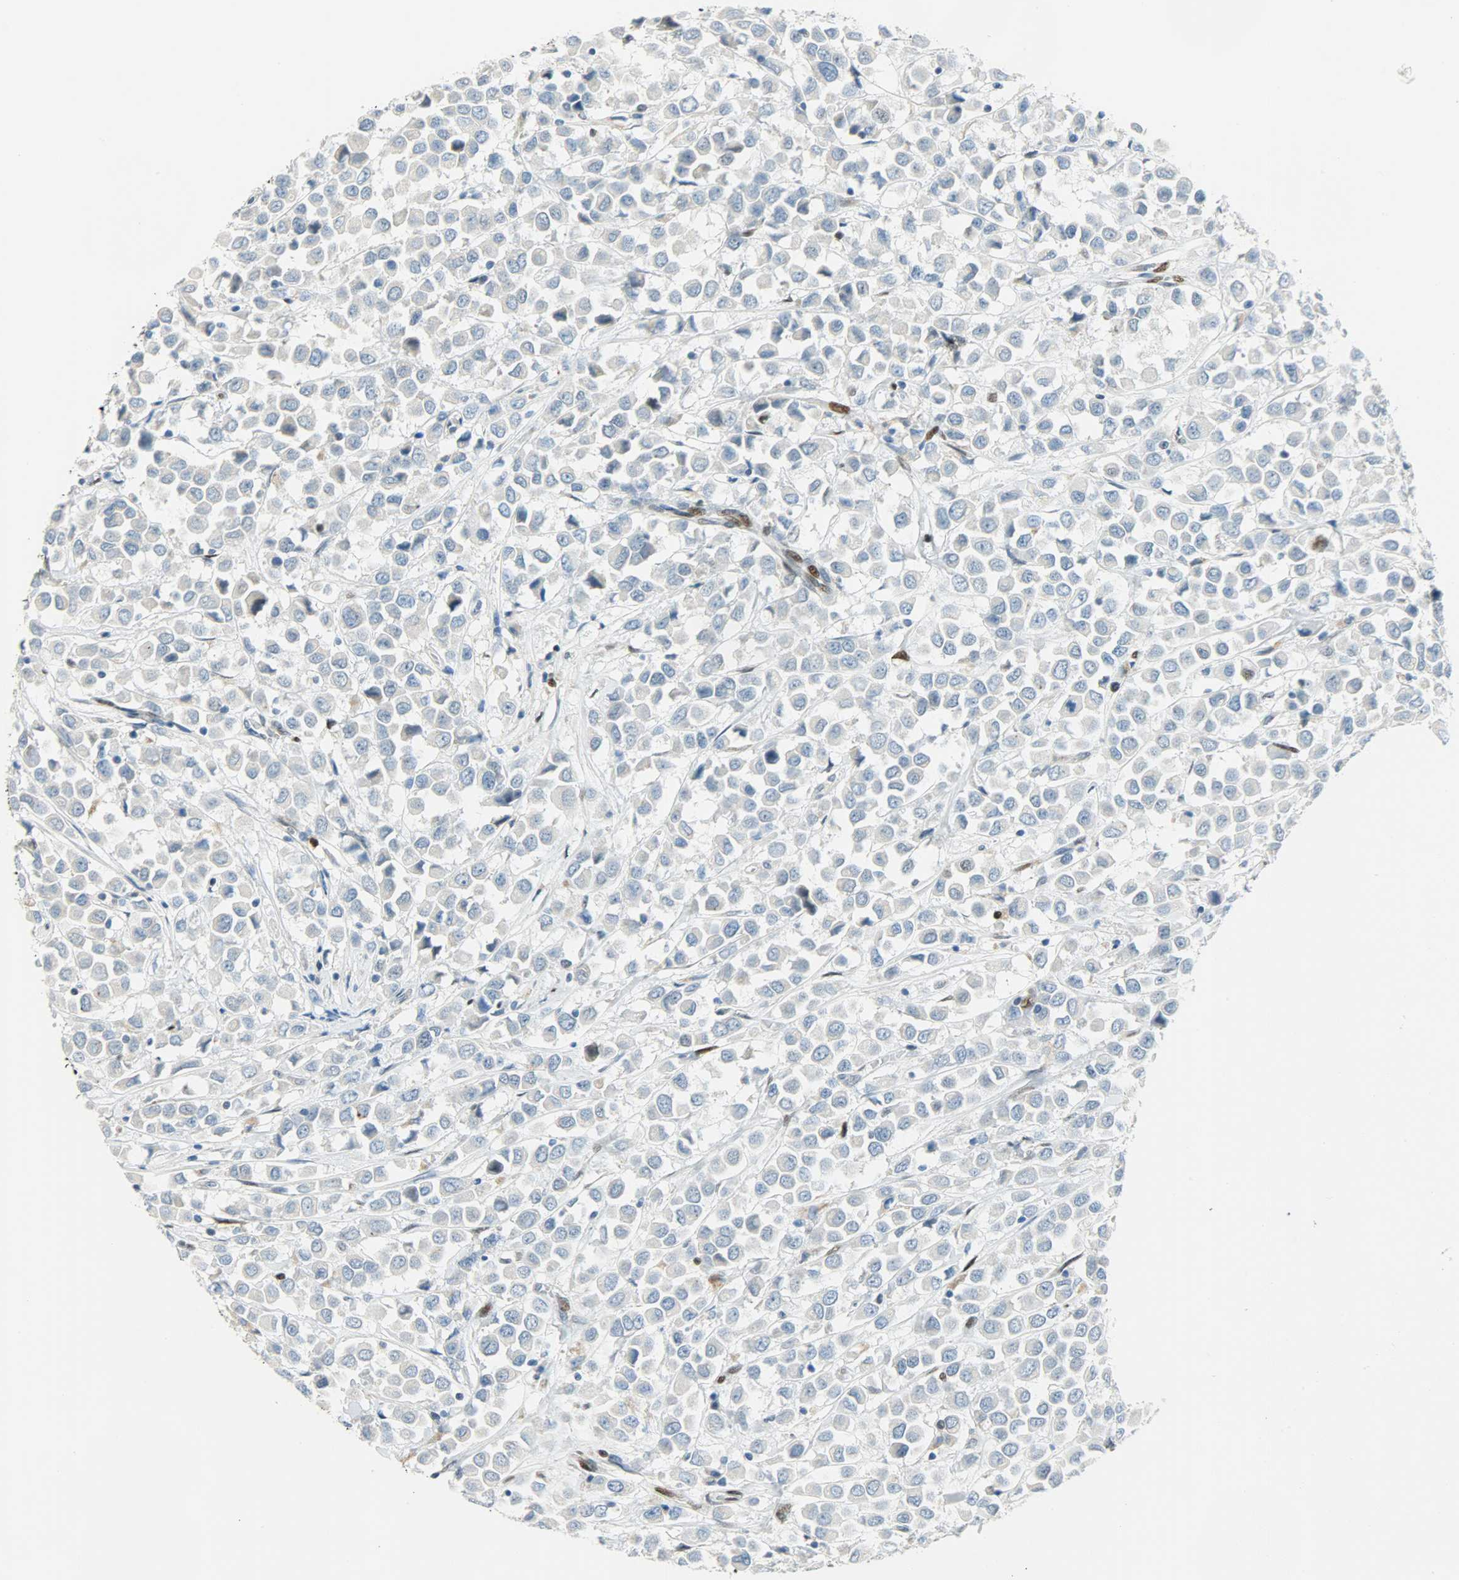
{"staining": {"intensity": "weak", "quantity": "<25%", "location": "nuclear"}, "tissue": "breast cancer", "cell_type": "Tumor cells", "image_type": "cancer", "snomed": [{"axis": "morphology", "description": "Duct carcinoma"}, {"axis": "topography", "description": "Breast"}], "caption": "Breast infiltrating ductal carcinoma was stained to show a protein in brown. There is no significant positivity in tumor cells.", "gene": "JUNB", "patient": {"sex": "female", "age": 61}}